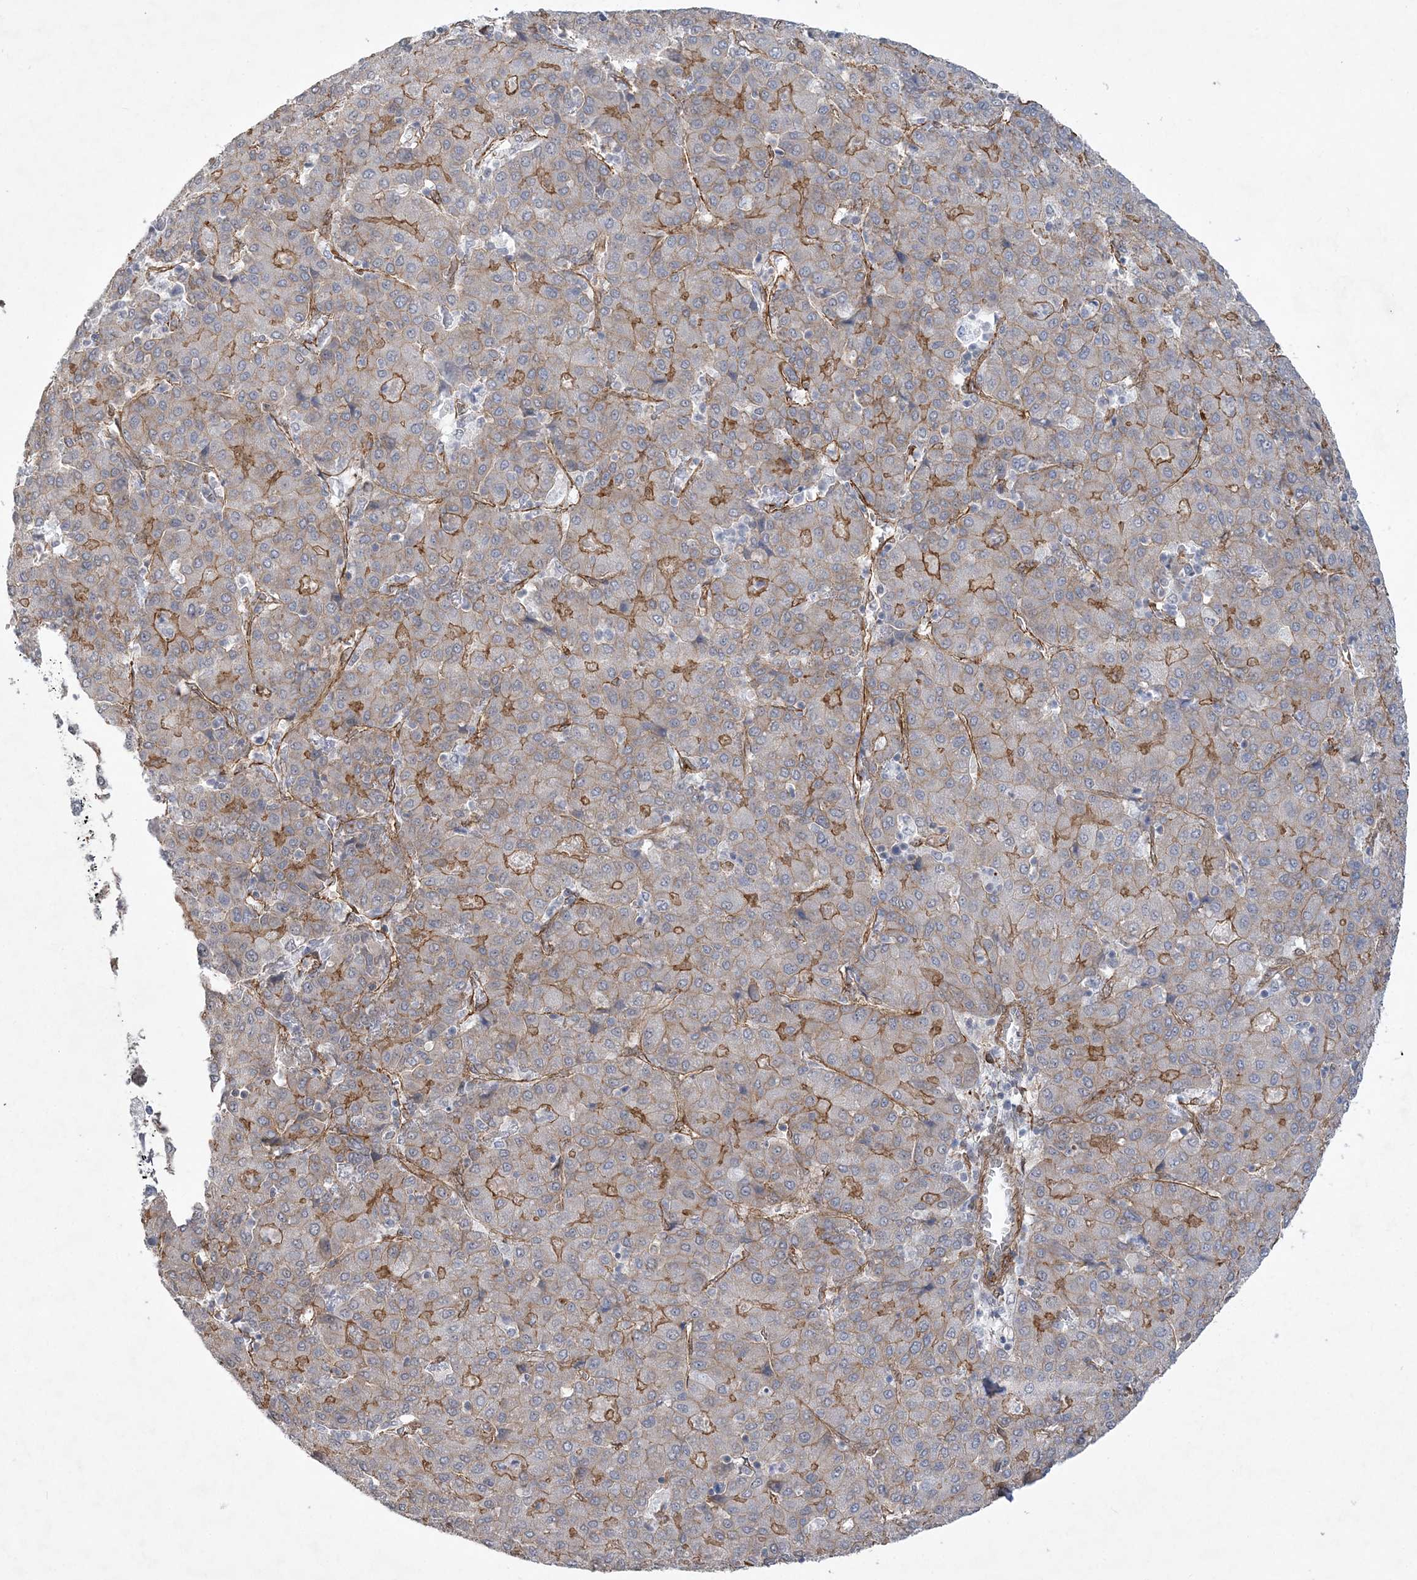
{"staining": {"intensity": "moderate", "quantity": "<25%", "location": "cytoplasmic/membranous"}, "tissue": "liver cancer", "cell_type": "Tumor cells", "image_type": "cancer", "snomed": [{"axis": "morphology", "description": "Carcinoma, Hepatocellular, NOS"}, {"axis": "topography", "description": "Liver"}], "caption": "Human liver cancer stained with a brown dye displays moderate cytoplasmic/membranous positive expression in approximately <25% of tumor cells.", "gene": "RAI14", "patient": {"sex": "male", "age": 65}}